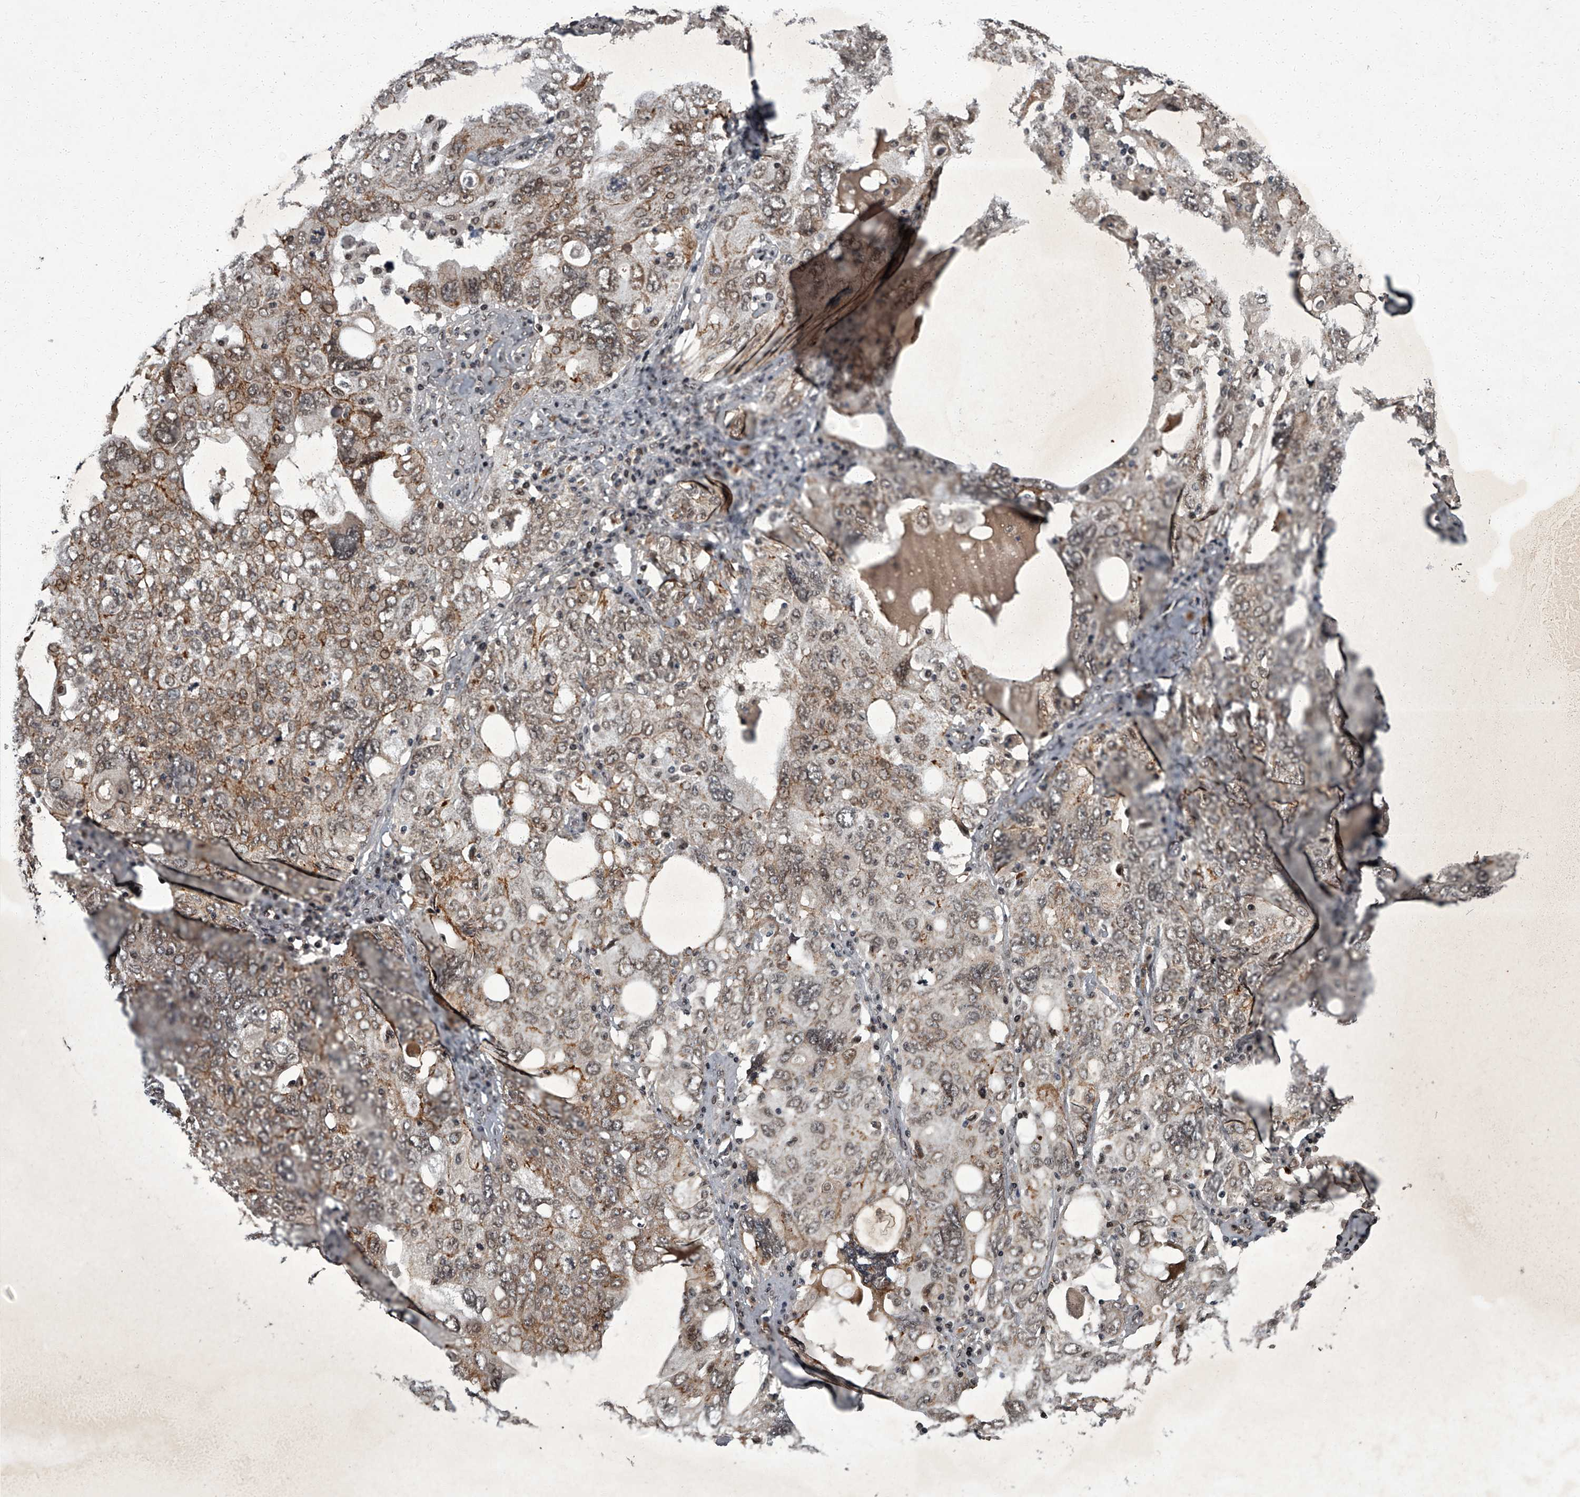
{"staining": {"intensity": "moderate", "quantity": "25%-75%", "location": "cytoplasmic/membranous,nuclear"}, "tissue": "ovarian cancer", "cell_type": "Tumor cells", "image_type": "cancer", "snomed": [{"axis": "morphology", "description": "Carcinoma, endometroid"}, {"axis": "topography", "description": "Ovary"}], "caption": "A high-resolution micrograph shows immunohistochemistry (IHC) staining of ovarian cancer (endometroid carcinoma), which shows moderate cytoplasmic/membranous and nuclear expression in approximately 25%-75% of tumor cells. (IHC, brightfield microscopy, high magnification).", "gene": "ZNF518B", "patient": {"sex": "female", "age": 62}}